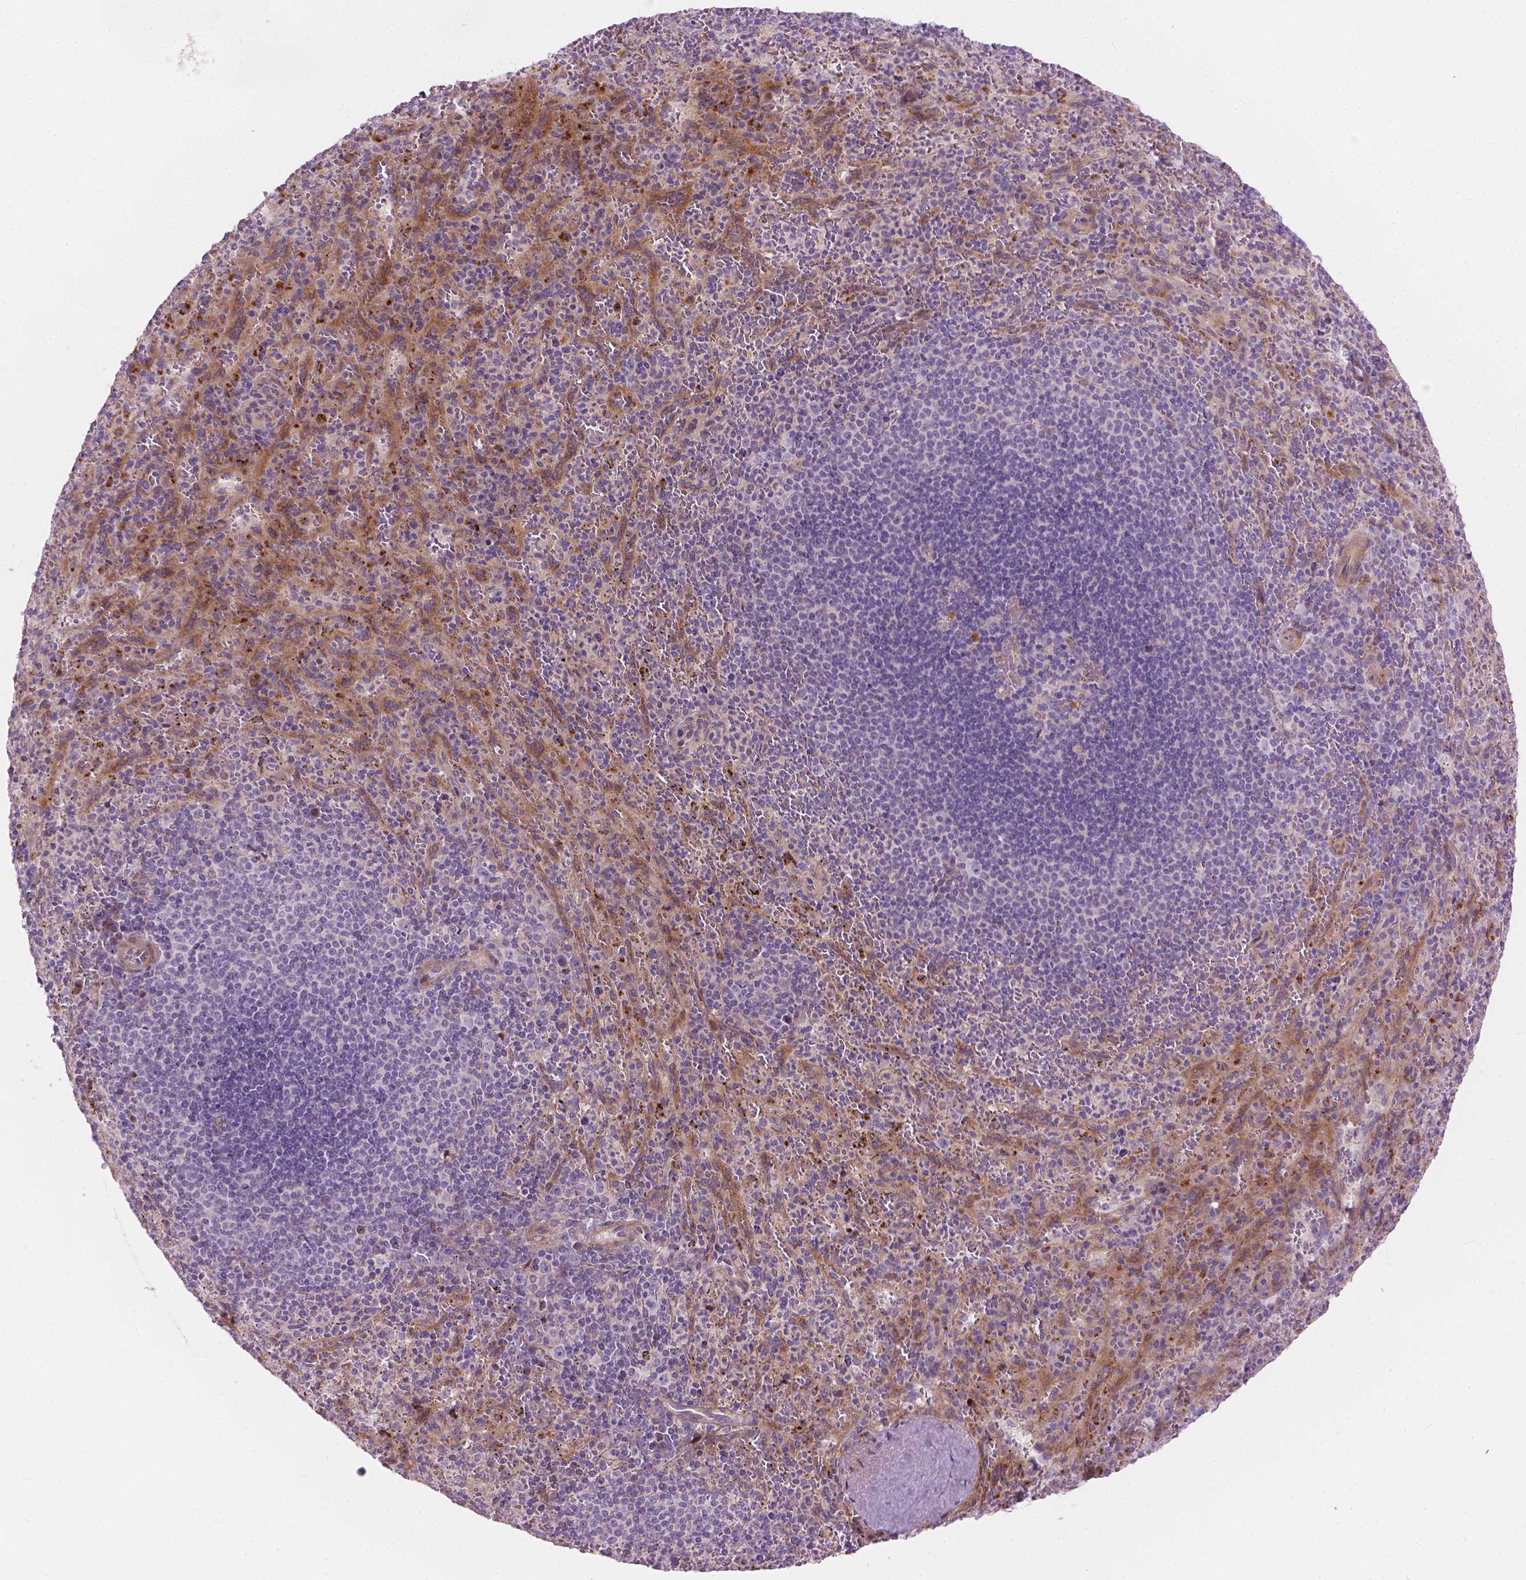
{"staining": {"intensity": "negative", "quantity": "none", "location": "none"}, "tissue": "spleen", "cell_type": "Cells in red pulp", "image_type": "normal", "snomed": [{"axis": "morphology", "description": "Normal tissue, NOS"}, {"axis": "topography", "description": "Spleen"}], "caption": "A high-resolution micrograph shows immunohistochemistry staining of benign spleen, which shows no significant expression in cells in red pulp.", "gene": "MORN1", "patient": {"sex": "male", "age": 57}}